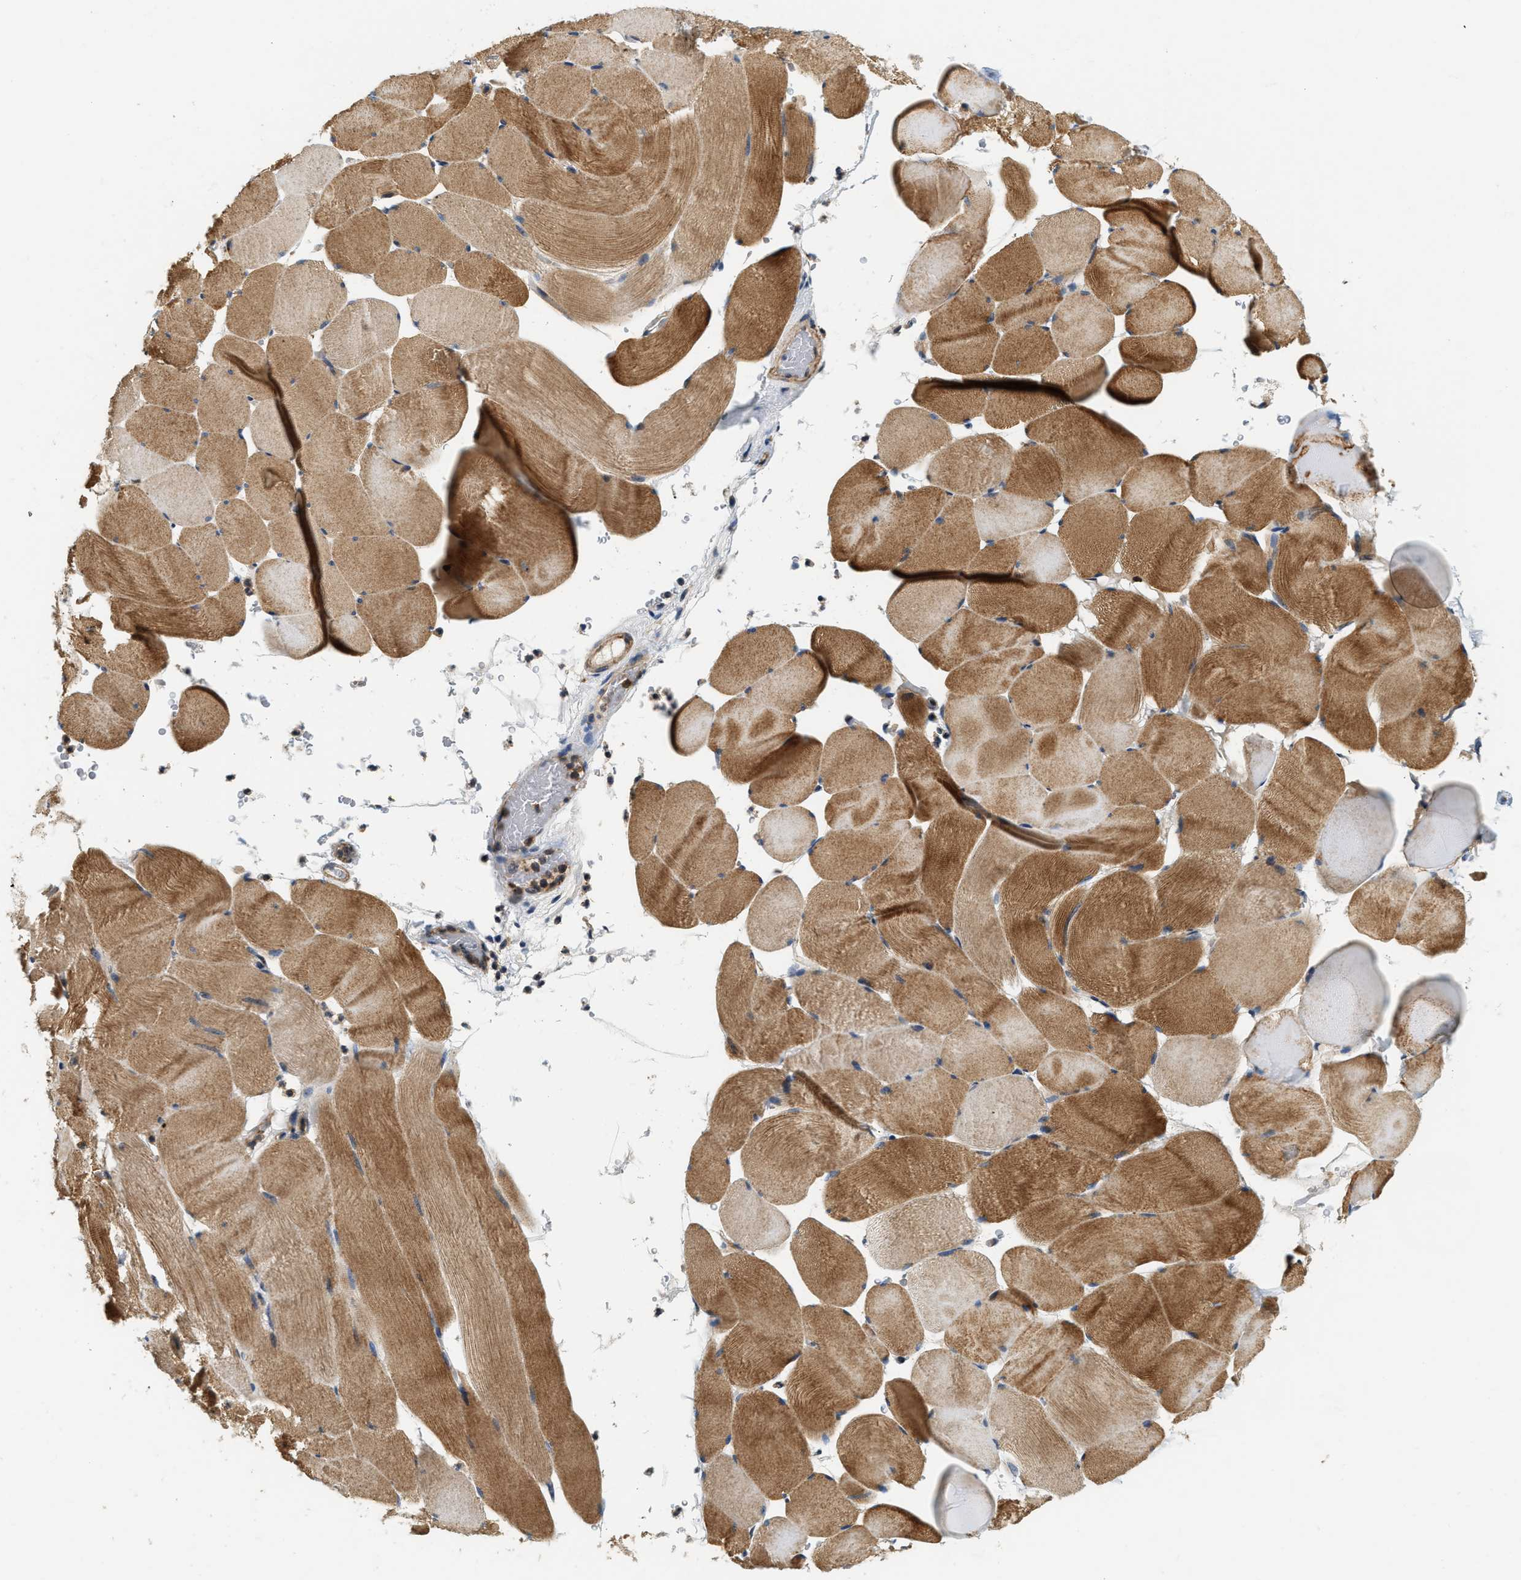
{"staining": {"intensity": "moderate", "quantity": ">75%", "location": "cytoplasmic/membranous"}, "tissue": "skeletal muscle", "cell_type": "Myocytes", "image_type": "normal", "snomed": [{"axis": "morphology", "description": "Normal tissue, NOS"}, {"axis": "topography", "description": "Skeletal muscle"}], "caption": "This image reveals normal skeletal muscle stained with immunohistochemistry to label a protein in brown. The cytoplasmic/membranous of myocytes show moderate positivity for the protein. Nuclei are counter-stained blue.", "gene": "SAMD9", "patient": {"sex": "male", "age": 62}}